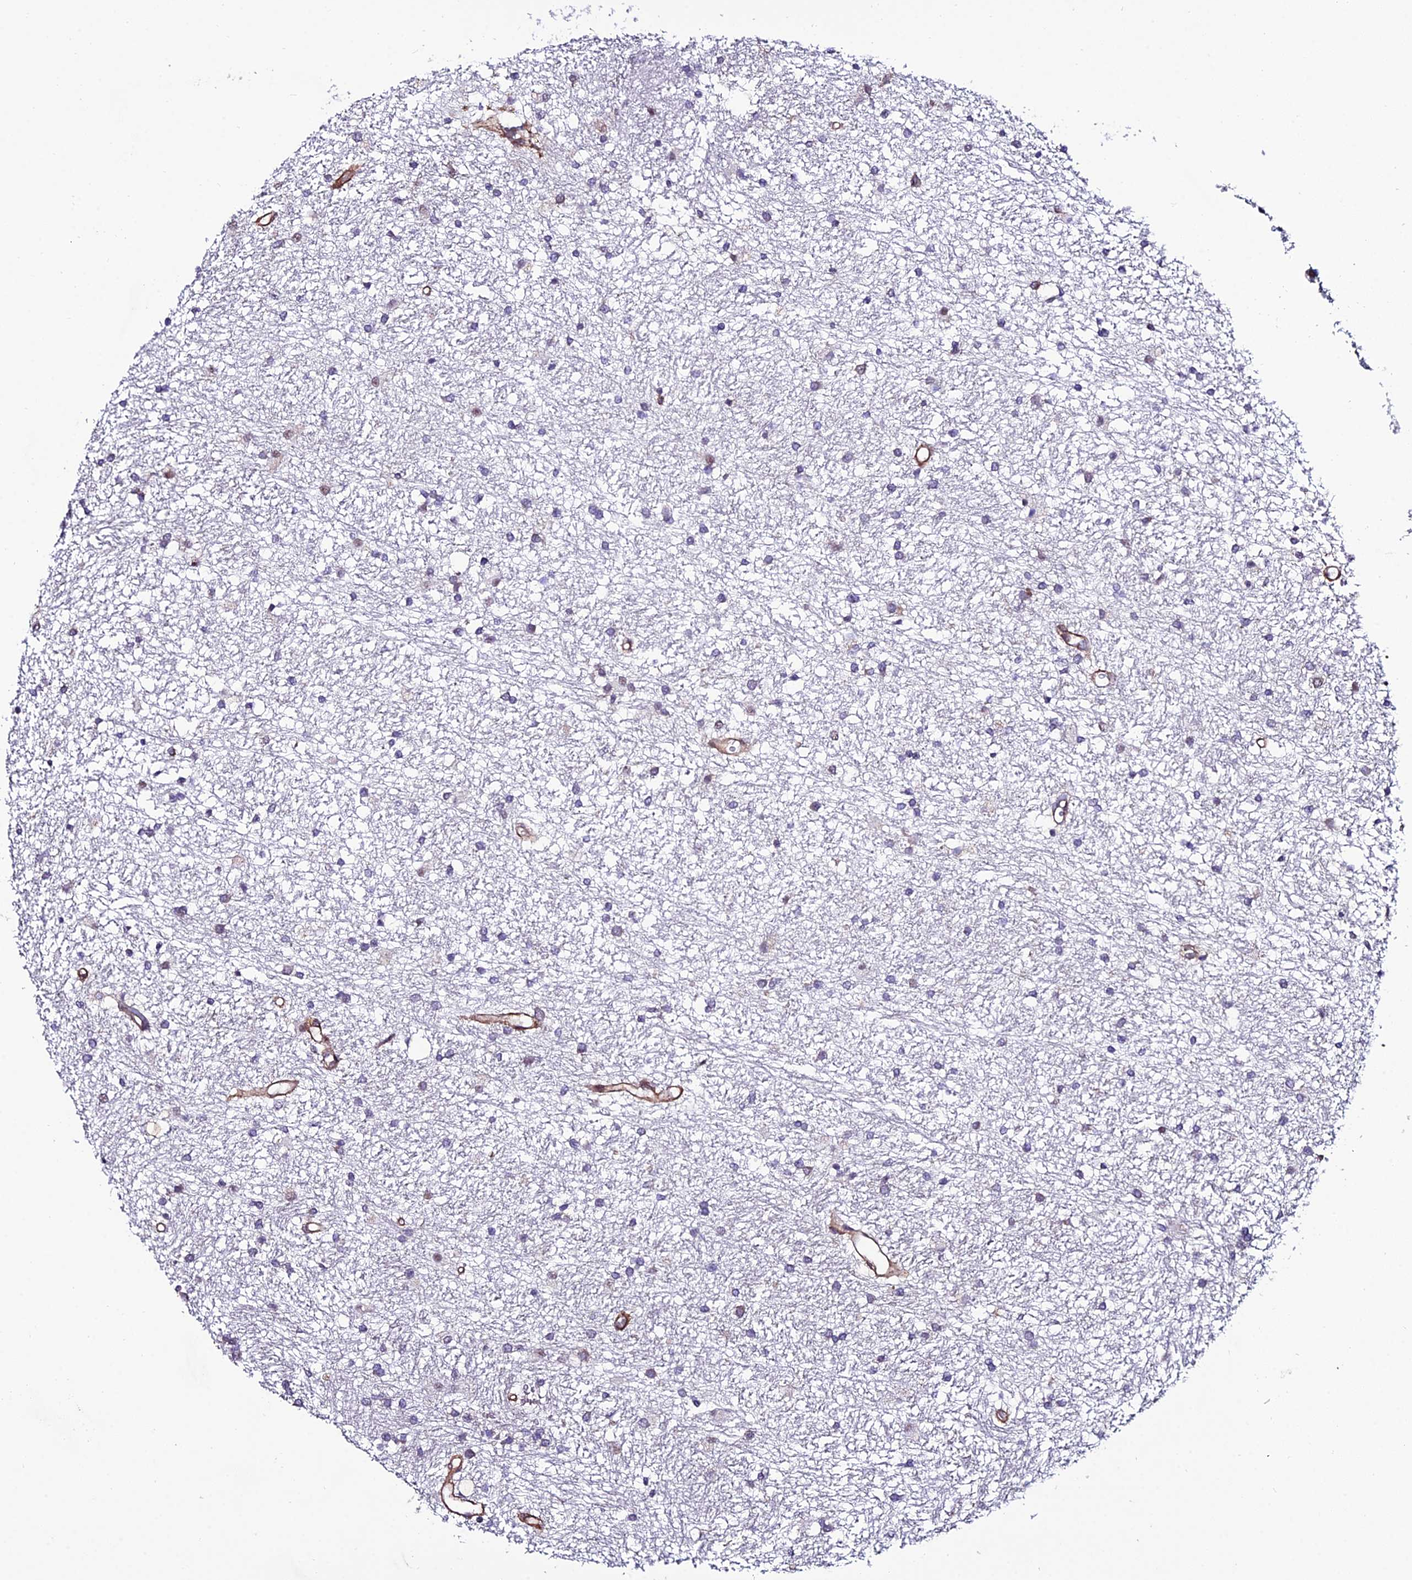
{"staining": {"intensity": "negative", "quantity": "none", "location": "none"}, "tissue": "glioma", "cell_type": "Tumor cells", "image_type": "cancer", "snomed": [{"axis": "morphology", "description": "Glioma, malignant, High grade"}, {"axis": "topography", "description": "Brain"}], "caption": "Tumor cells show no significant protein positivity in glioma.", "gene": "SYT15", "patient": {"sex": "male", "age": 77}}